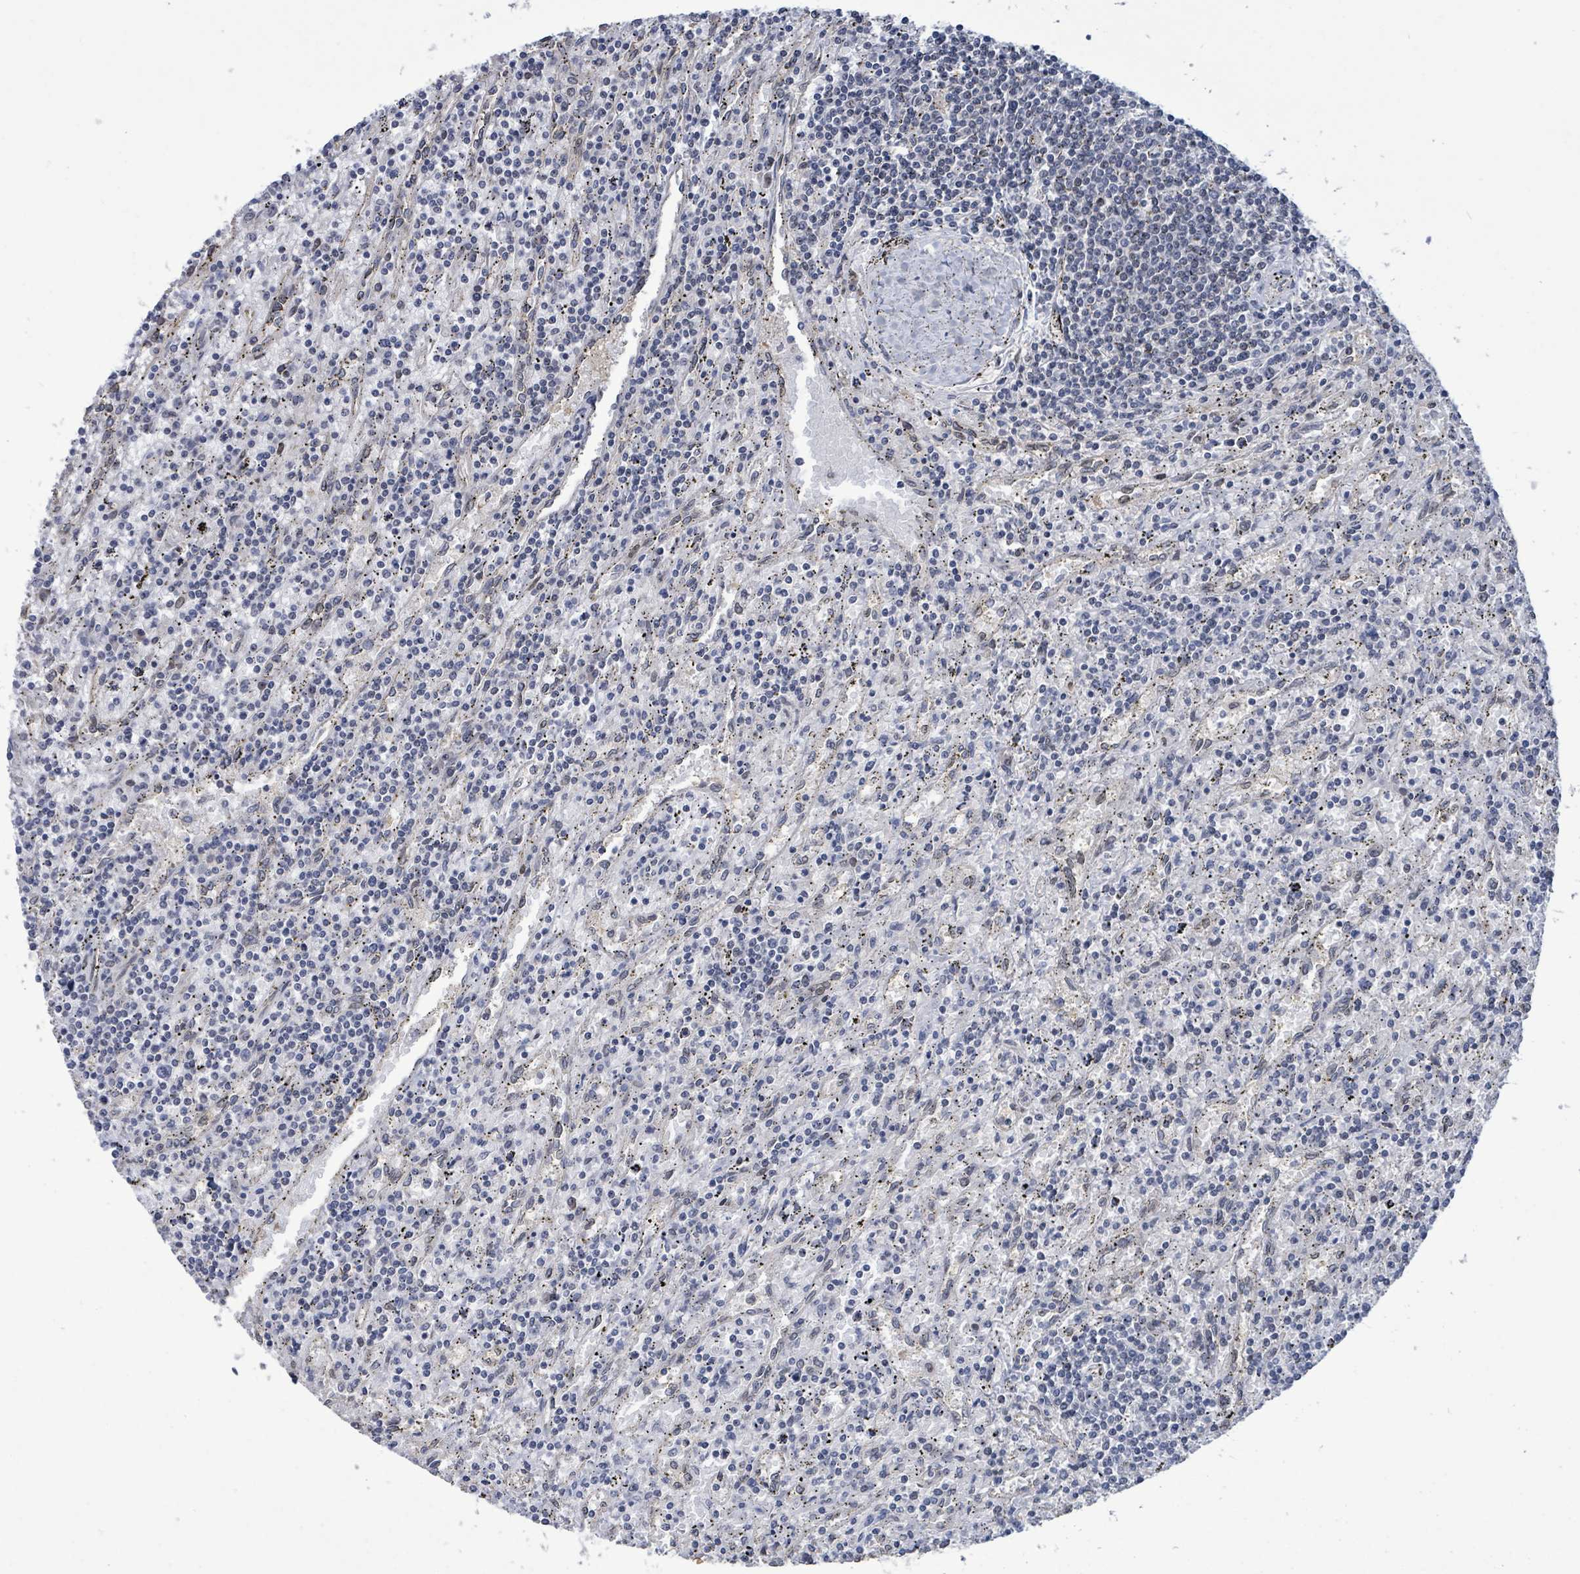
{"staining": {"intensity": "negative", "quantity": "none", "location": "none"}, "tissue": "lymphoma", "cell_type": "Tumor cells", "image_type": "cancer", "snomed": [{"axis": "morphology", "description": "Malignant lymphoma, non-Hodgkin's type, Low grade"}, {"axis": "topography", "description": "Spleen"}], "caption": "DAB (3,3'-diaminobenzidine) immunohistochemical staining of lymphoma demonstrates no significant positivity in tumor cells.", "gene": "RRN3", "patient": {"sex": "male", "age": 76}}